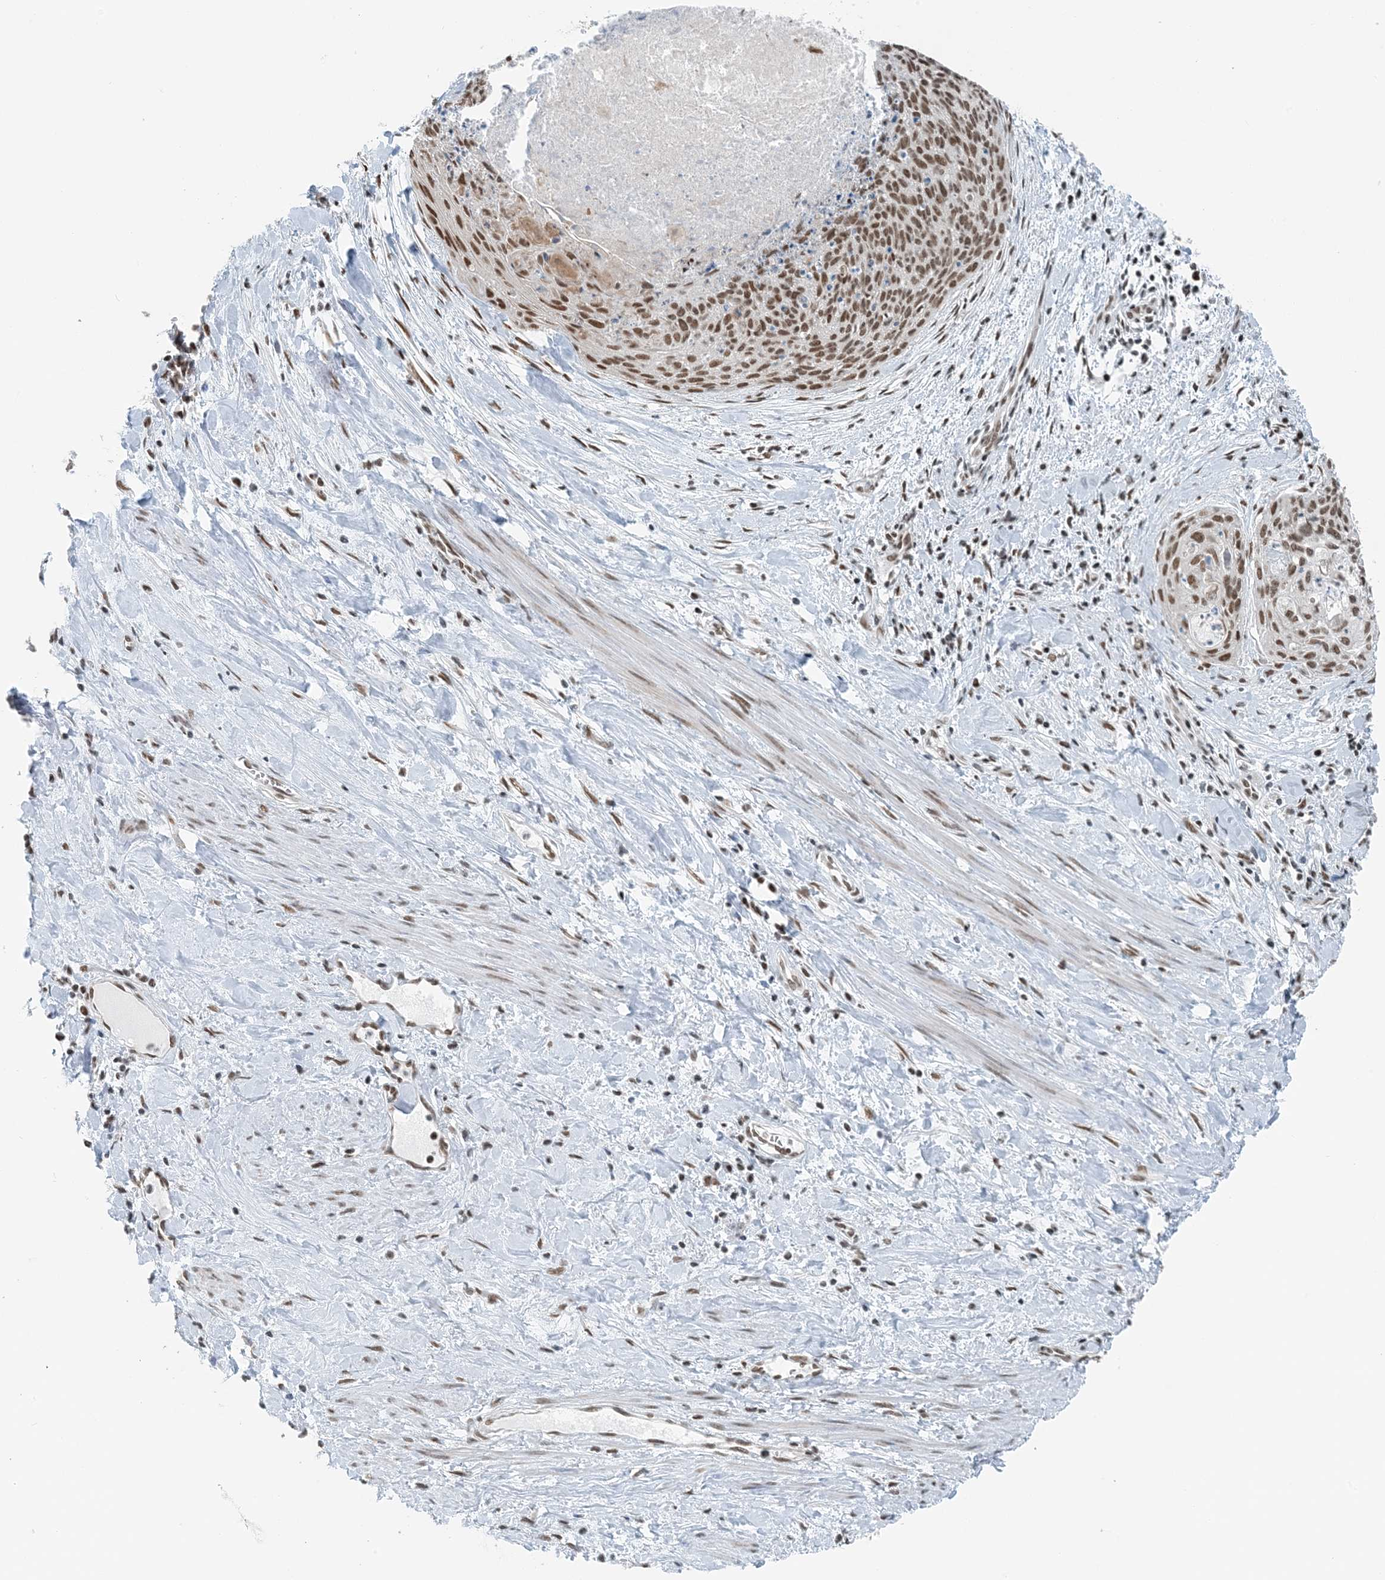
{"staining": {"intensity": "moderate", "quantity": ">75%", "location": "nuclear"}, "tissue": "cervical cancer", "cell_type": "Tumor cells", "image_type": "cancer", "snomed": [{"axis": "morphology", "description": "Squamous cell carcinoma, NOS"}, {"axis": "topography", "description": "Cervix"}], "caption": "Human cervical squamous cell carcinoma stained for a protein (brown) exhibits moderate nuclear positive positivity in approximately >75% of tumor cells.", "gene": "ZNF500", "patient": {"sex": "female", "age": 55}}